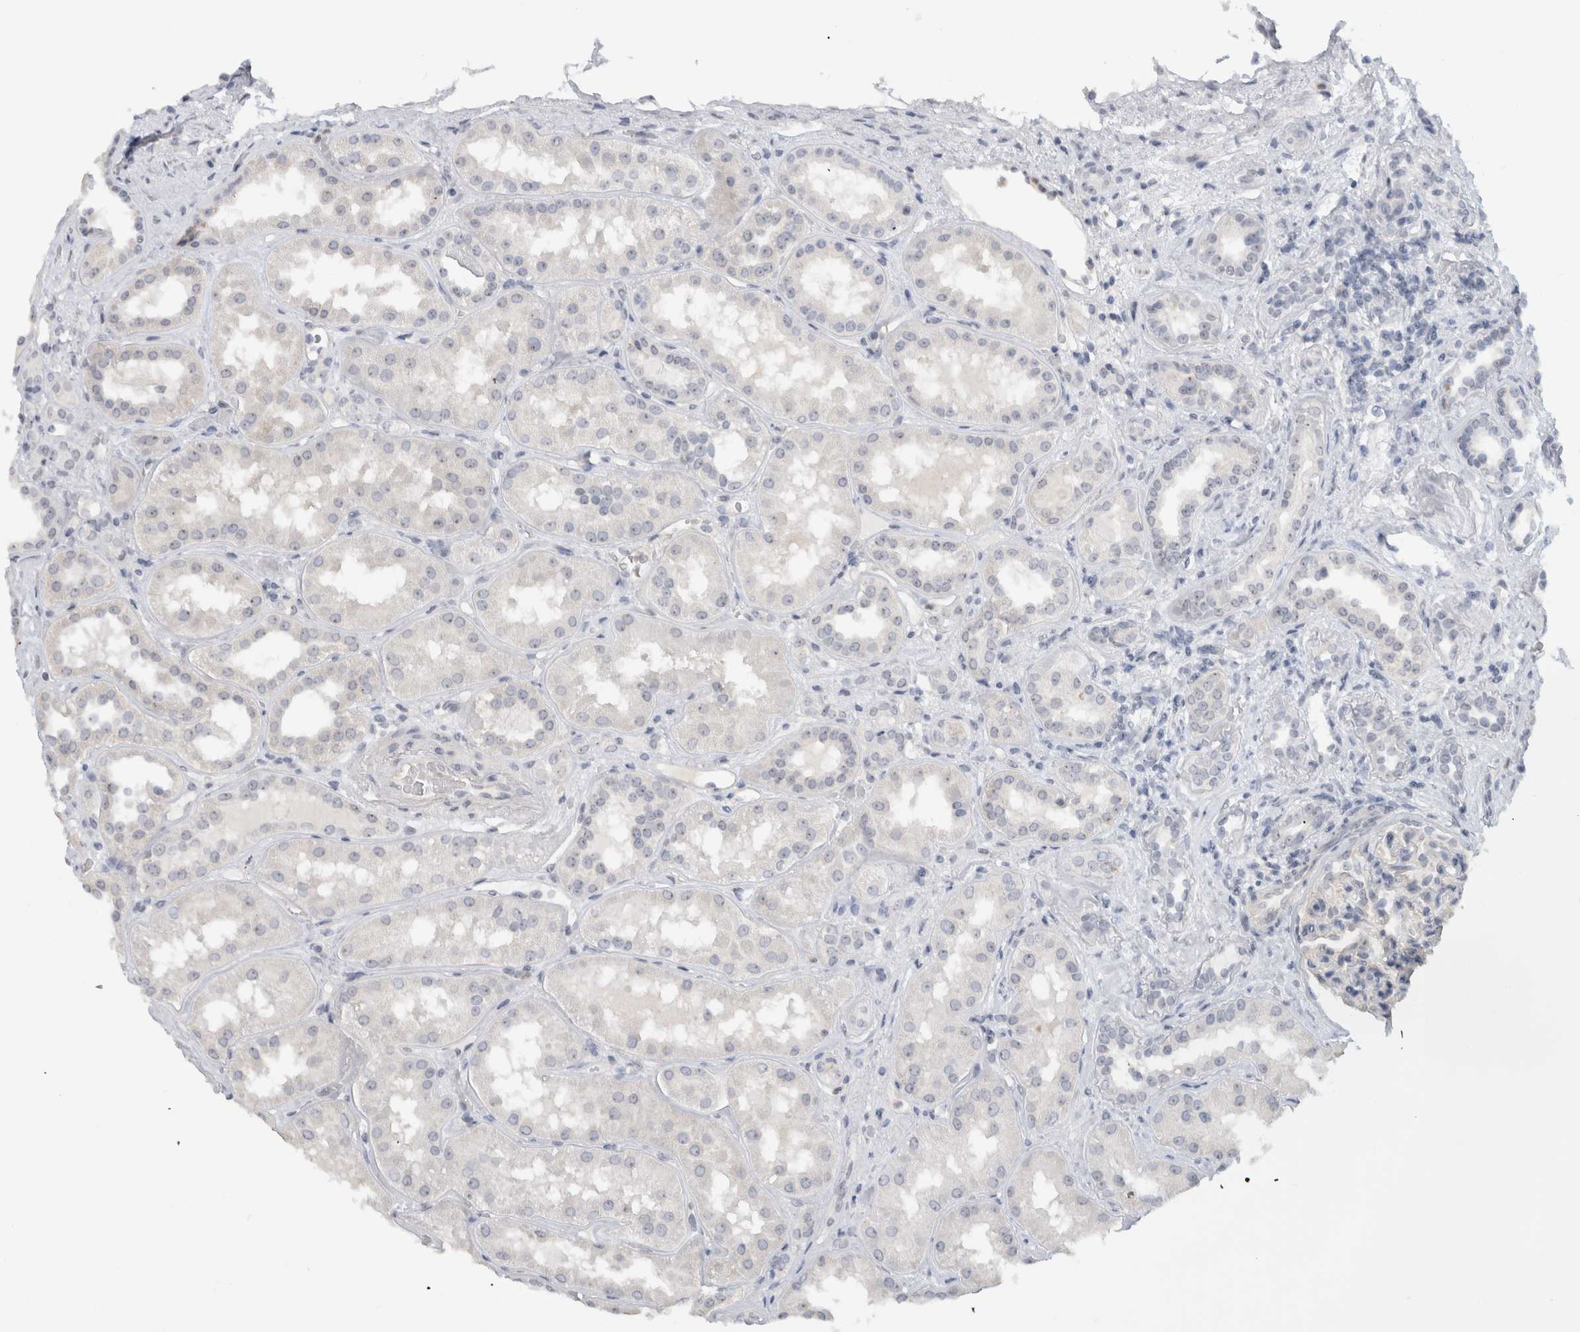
{"staining": {"intensity": "negative", "quantity": "none", "location": "none"}, "tissue": "renal cancer", "cell_type": "Tumor cells", "image_type": "cancer", "snomed": [{"axis": "morphology", "description": "Normal tissue, NOS"}, {"axis": "morphology", "description": "Adenocarcinoma, NOS"}, {"axis": "topography", "description": "Kidney"}], "caption": "There is no significant staining in tumor cells of renal cancer (adenocarcinoma).", "gene": "FMR1NB", "patient": {"sex": "female", "age": 72}}